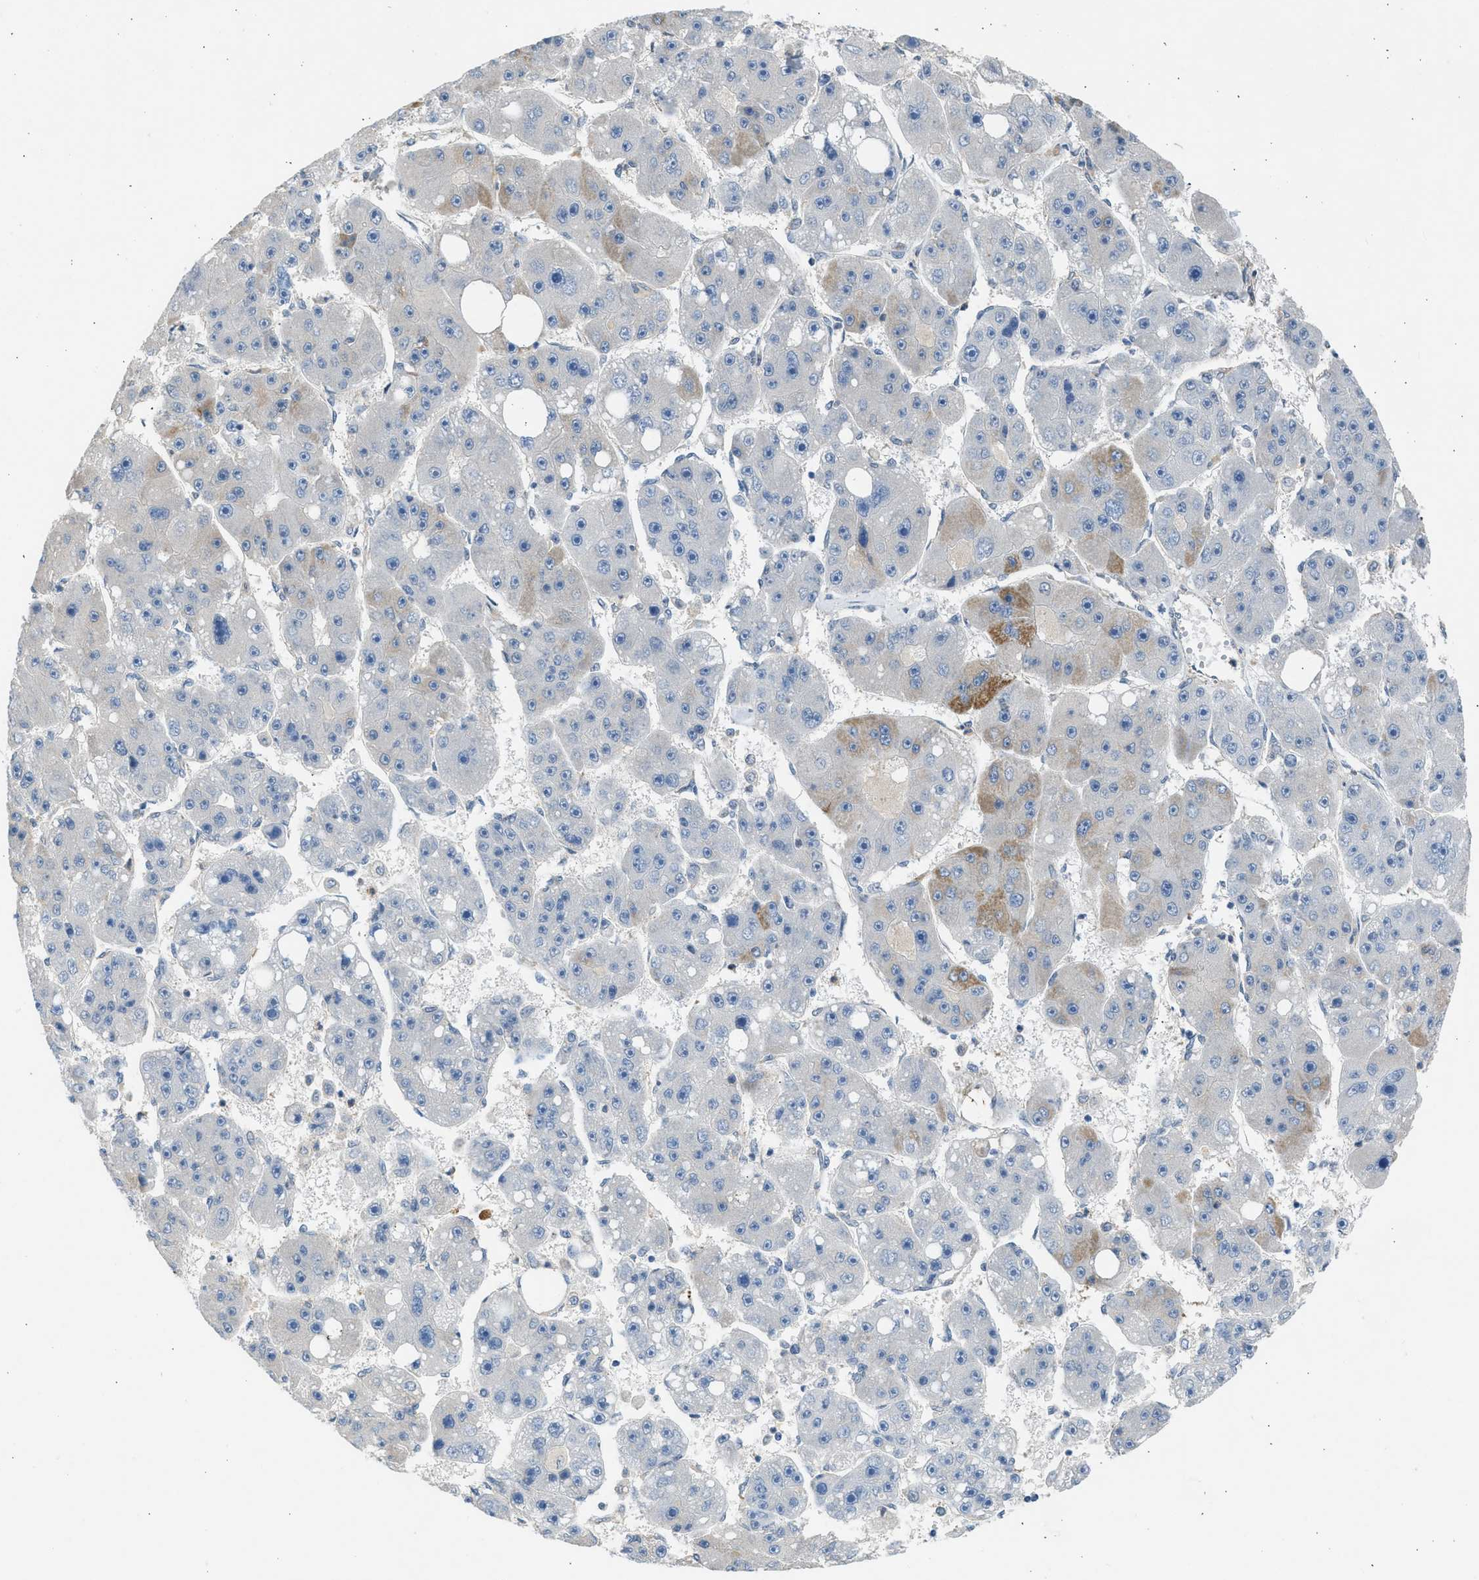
{"staining": {"intensity": "moderate", "quantity": "<25%", "location": "cytoplasmic/membranous"}, "tissue": "liver cancer", "cell_type": "Tumor cells", "image_type": "cancer", "snomed": [{"axis": "morphology", "description": "Carcinoma, Hepatocellular, NOS"}, {"axis": "topography", "description": "Liver"}], "caption": "Hepatocellular carcinoma (liver) stained with IHC shows moderate cytoplasmic/membranous staining in approximately <25% of tumor cells.", "gene": "PCNX3", "patient": {"sex": "female", "age": 61}}